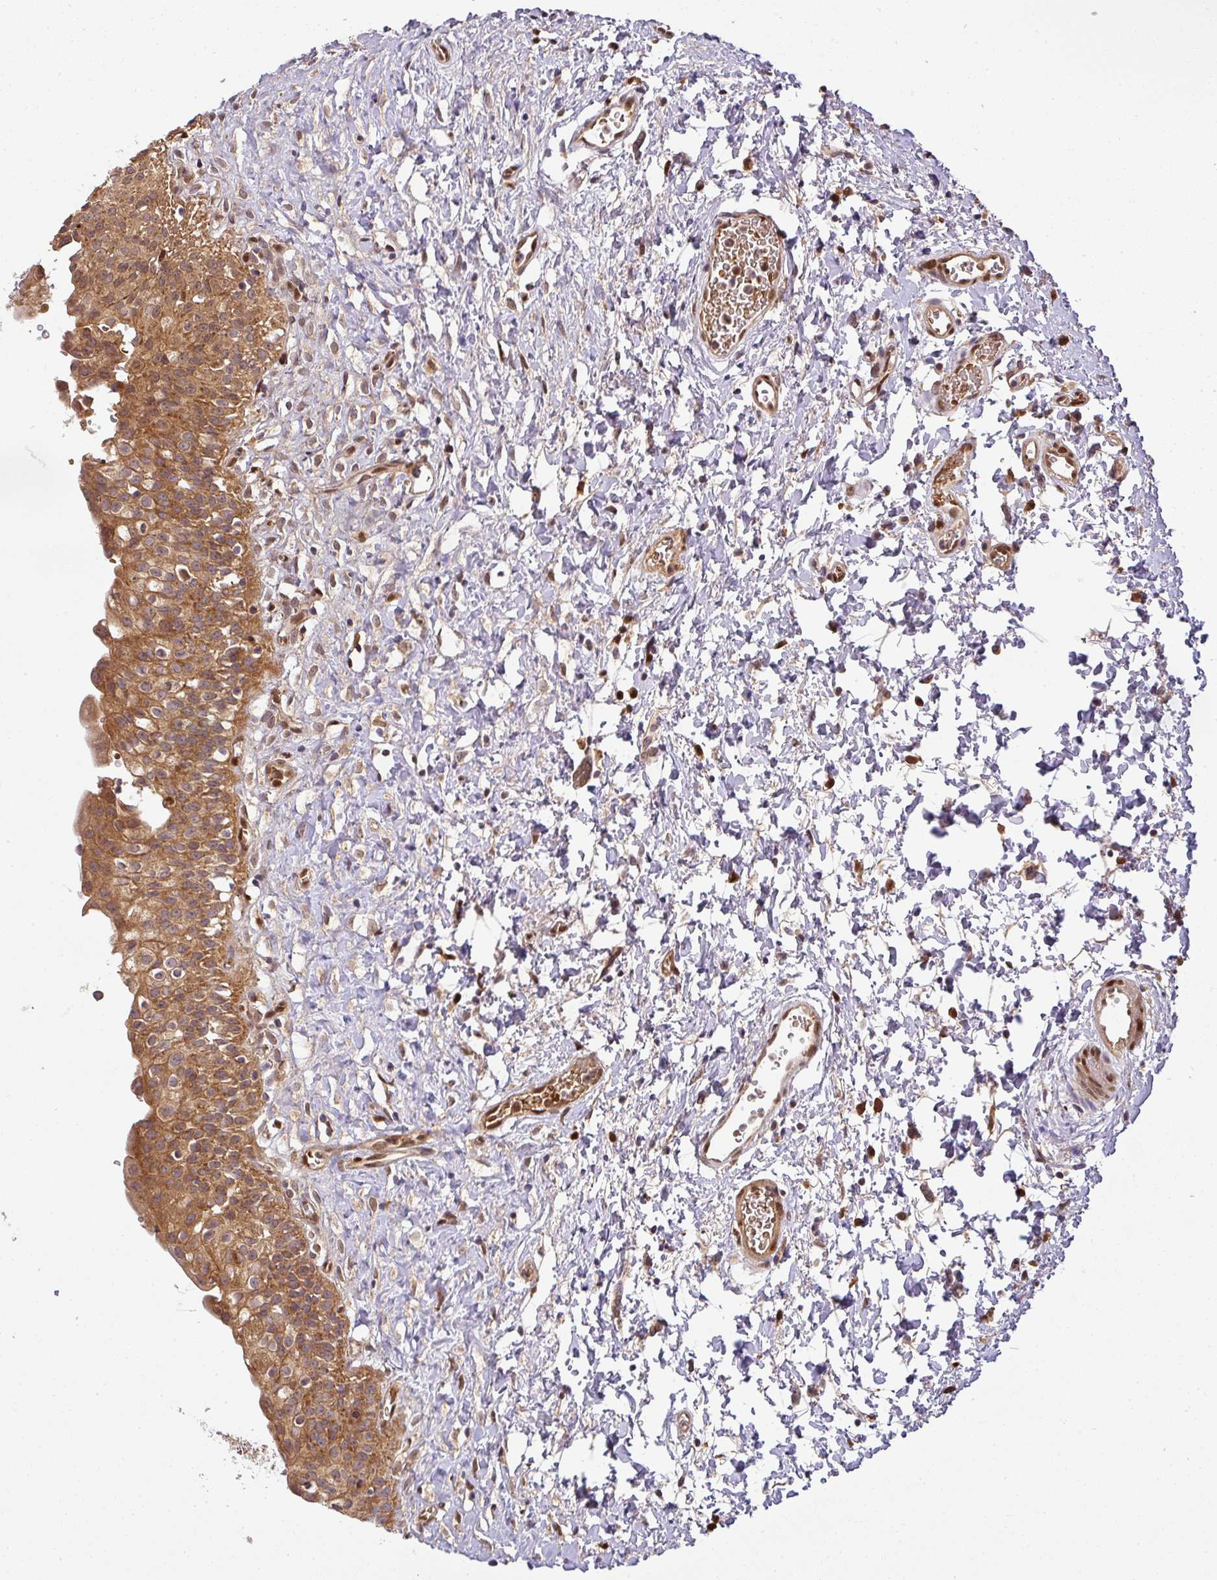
{"staining": {"intensity": "strong", "quantity": ">75%", "location": "cytoplasmic/membranous"}, "tissue": "urinary bladder", "cell_type": "Urothelial cells", "image_type": "normal", "snomed": [{"axis": "morphology", "description": "Normal tissue, NOS"}, {"axis": "topography", "description": "Urinary bladder"}], "caption": "Immunohistochemistry (IHC) histopathology image of benign urinary bladder: urinary bladder stained using IHC reveals high levels of strong protein expression localized specifically in the cytoplasmic/membranous of urothelial cells, appearing as a cytoplasmic/membranous brown color.", "gene": "MALSU1", "patient": {"sex": "male", "age": 51}}